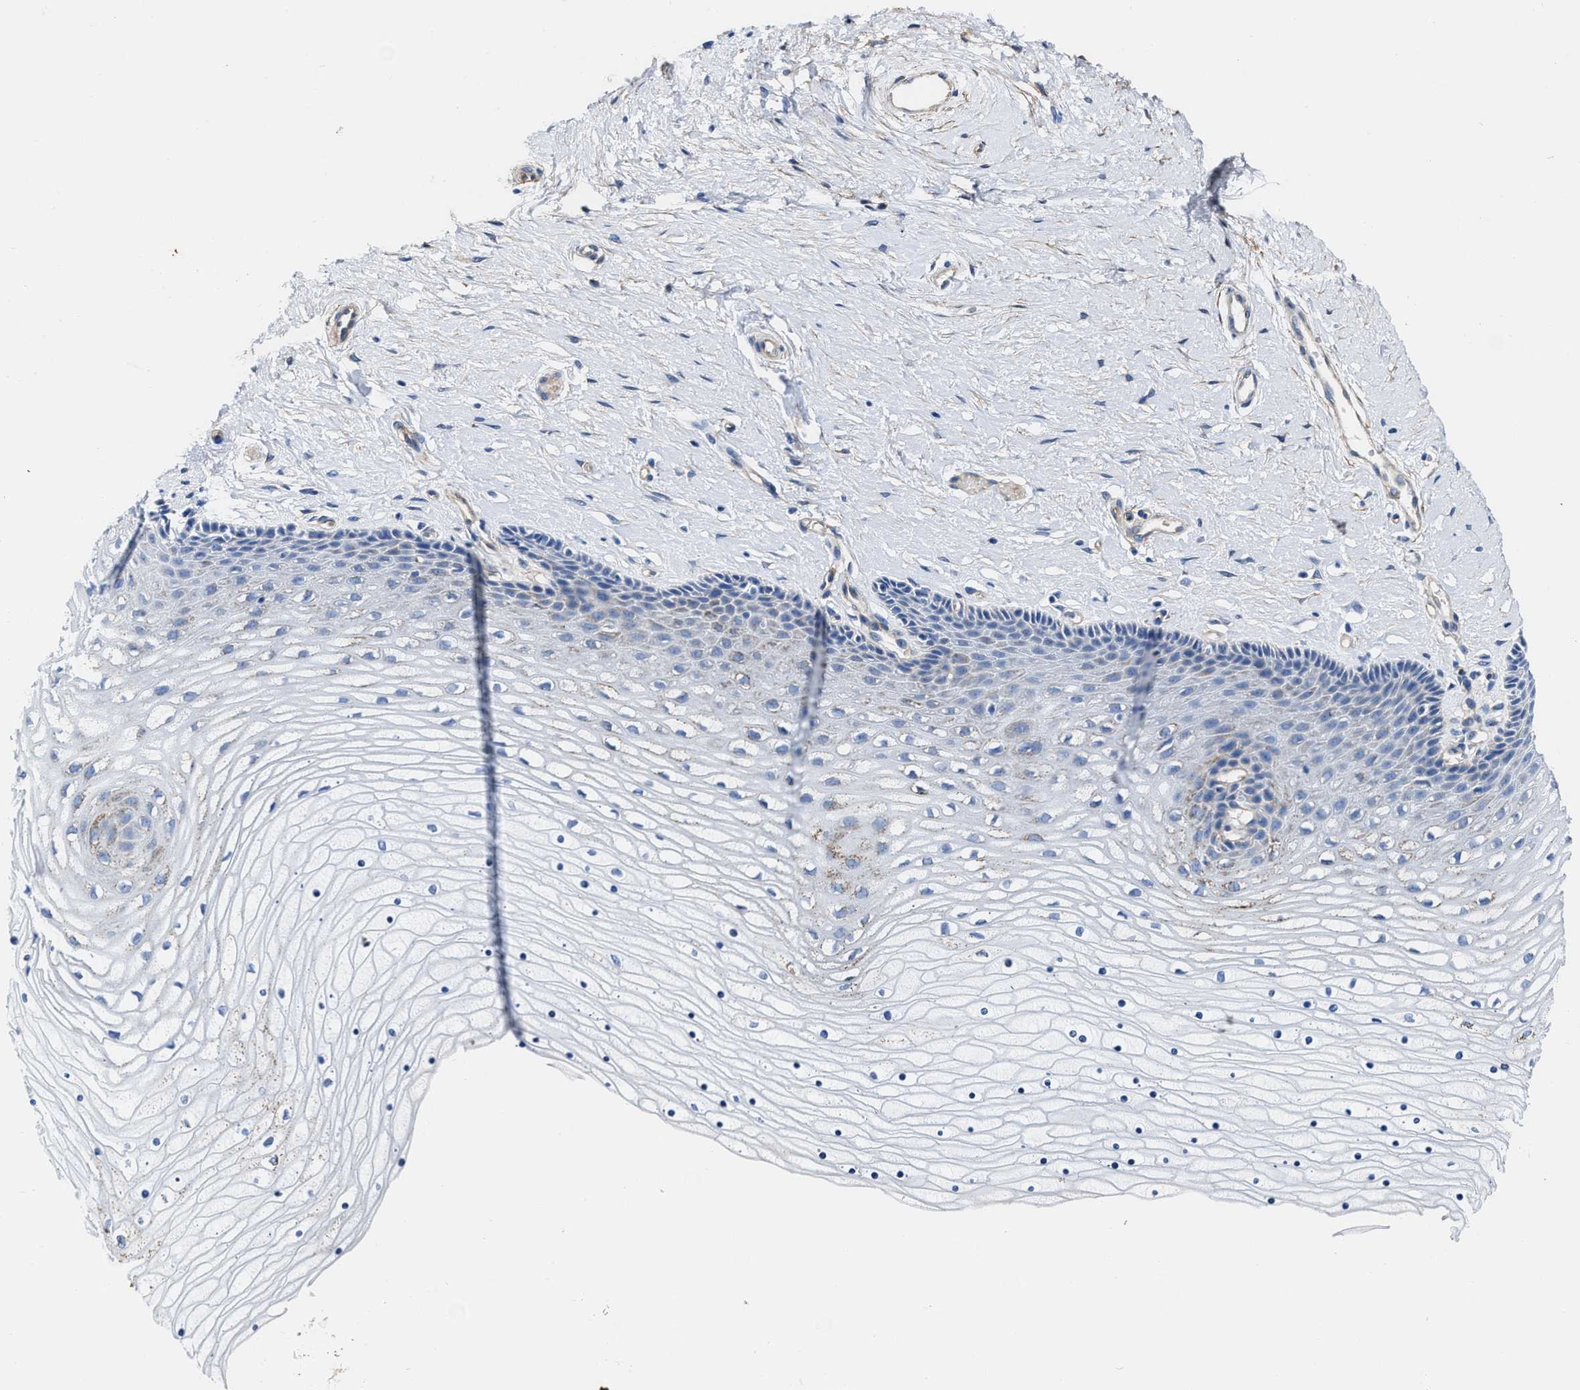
{"staining": {"intensity": "negative", "quantity": "none", "location": "none"}, "tissue": "cervix", "cell_type": "Glandular cells", "image_type": "normal", "snomed": [{"axis": "morphology", "description": "Normal tissue, NOS"}, {"axis": "topography", "description": "Cervix"}], "caption": "Immunohistochemistry (IHC) image of benign cervix stained for a protein (brown), which displays no staining in glandular cells.", "gene": "KCNMB3", "patient": {"sex": "female", "age": 39}}